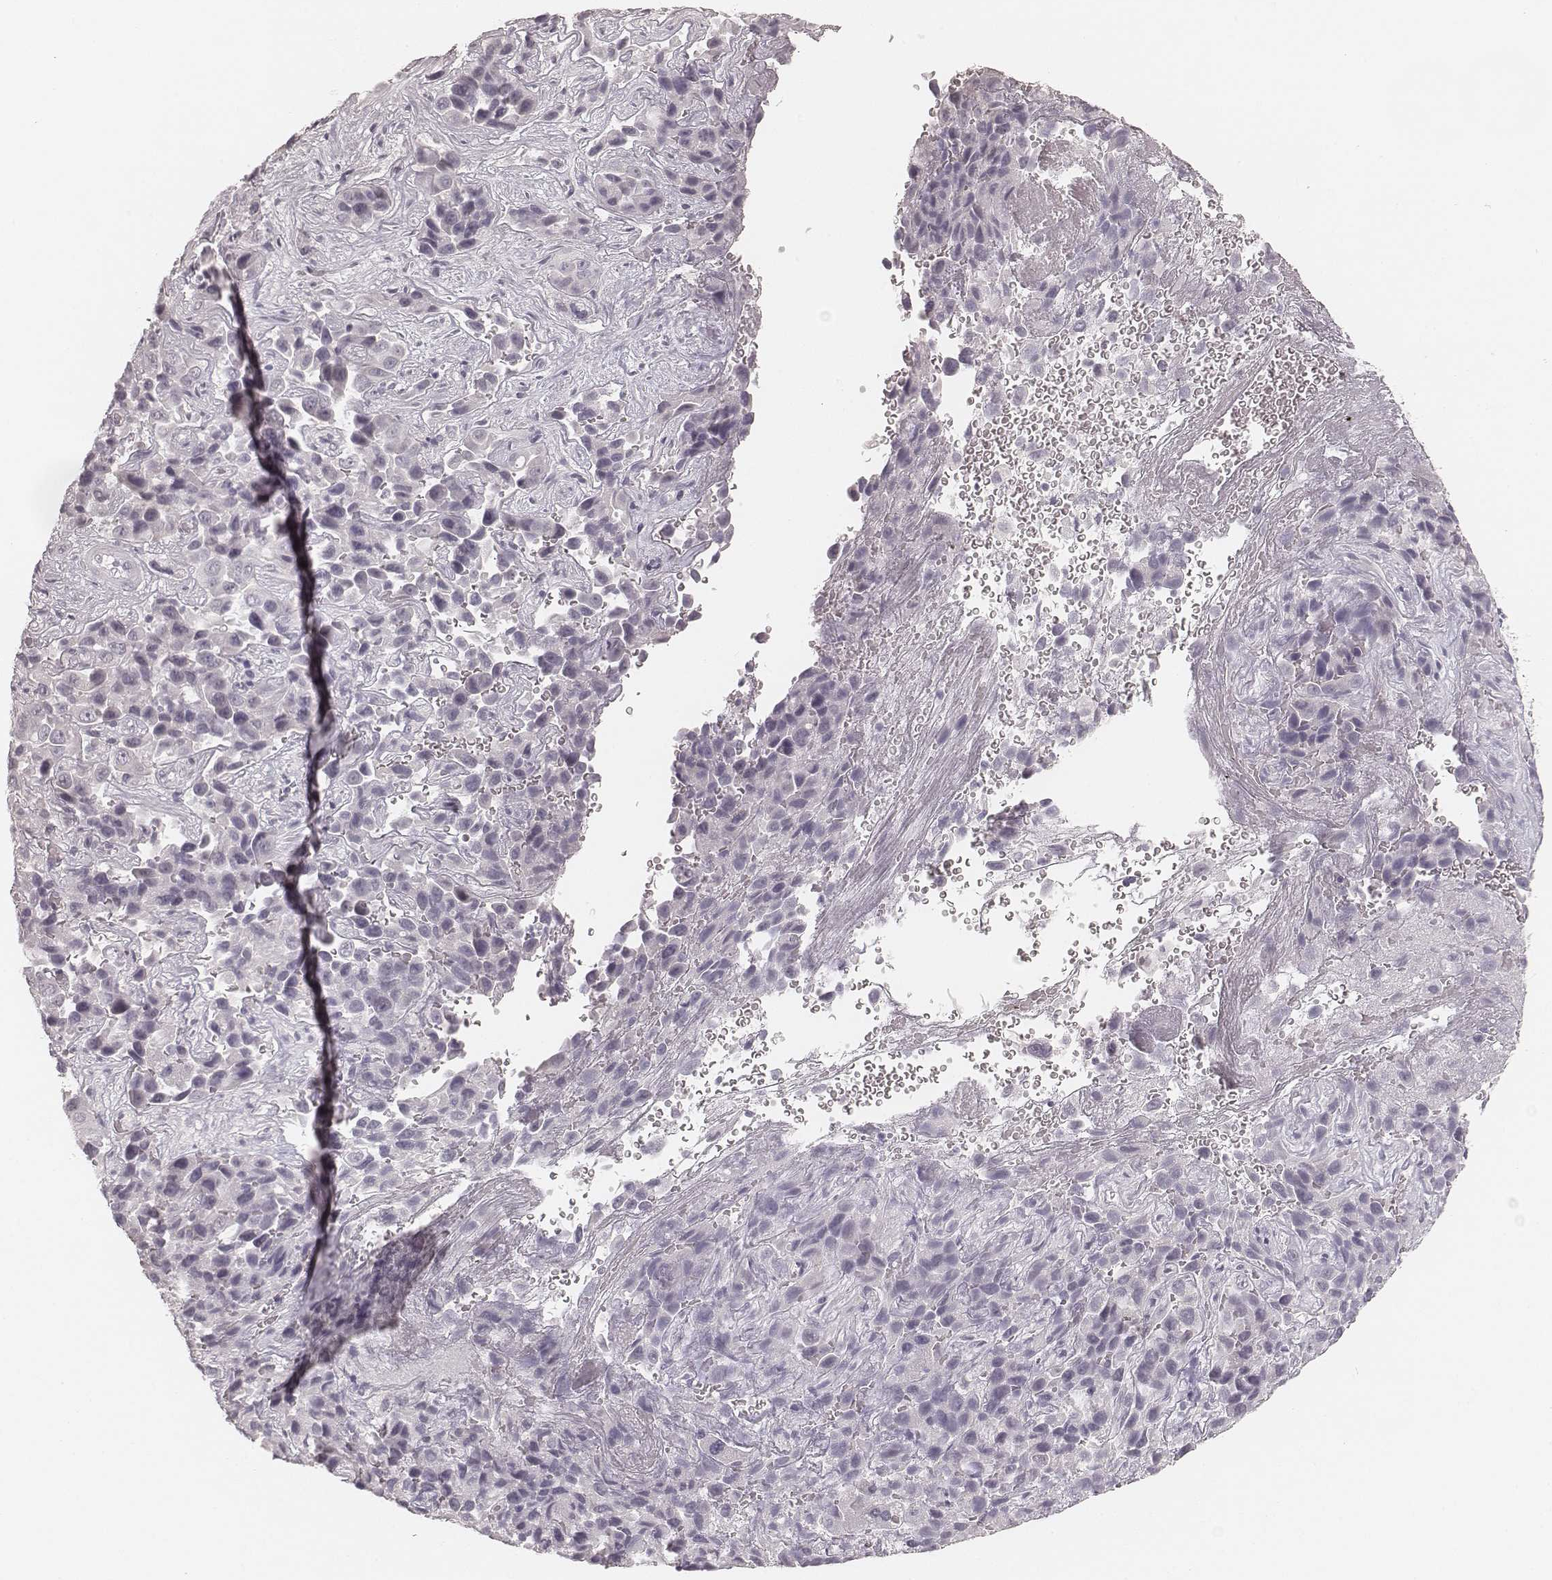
{"staining": {"intensity": "negative", "quantity": "none", "location": "none"}, "tissue": "liver cancer", "cell_type": "Tumor cells", "image_type": "cancer", "snomed": [{"axis": "morphology", "description": "Cholangiocarcinoma"}, {"axis": "topography", "description": "Liver"}], "caption": "This is an IHC histopathology image of liver cancer. There is no staining in tumor cells.", "gene": "HNF4G", "patient": {"sex": "female", "age": 52}}